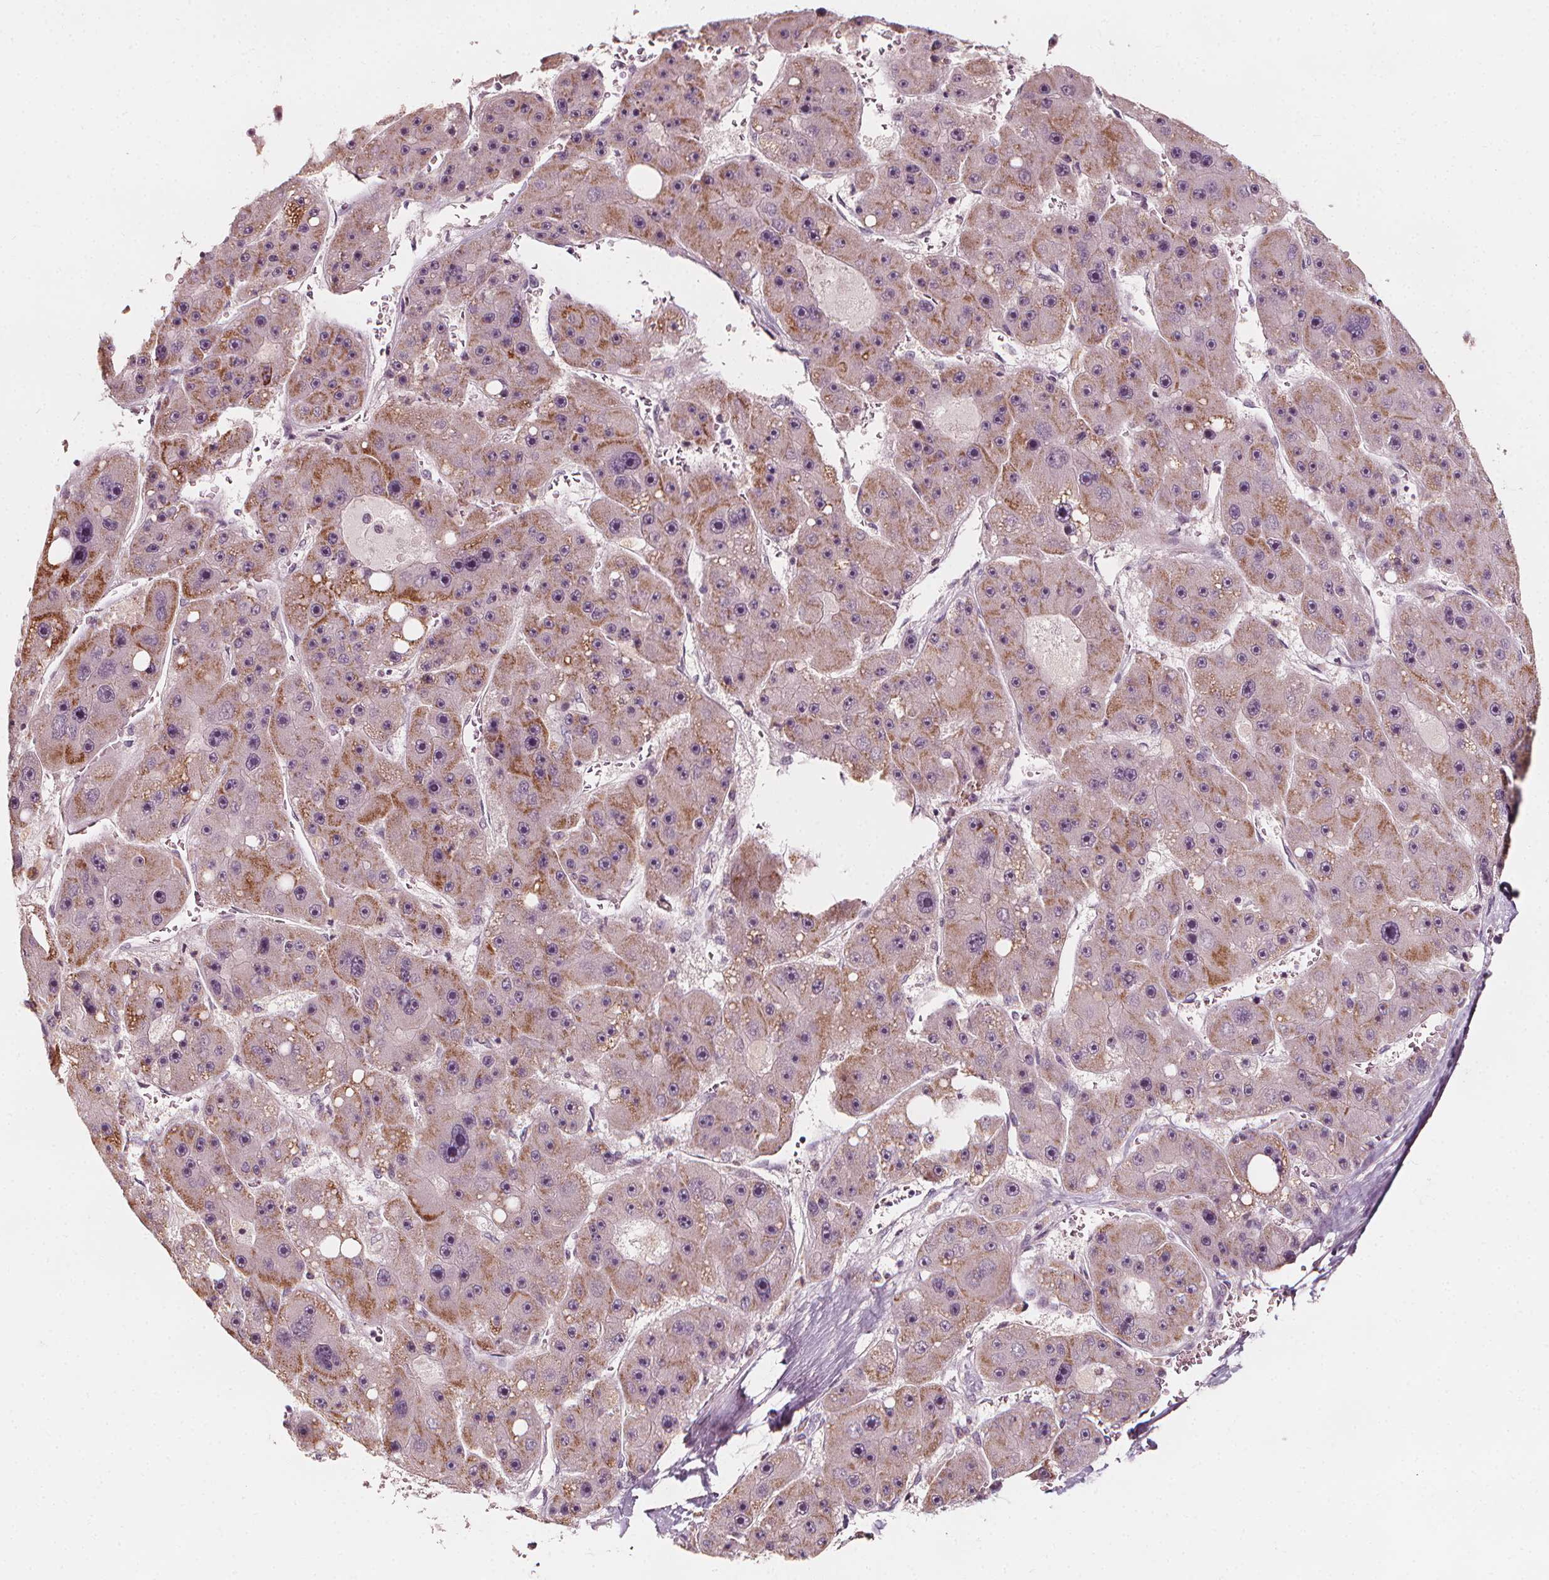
{"staining": {"intensity": "moderate", "quantity": "25%-75%", "location": "cytoplasmic/membranous"}, "tissue": "liver cancer", "cell_type": "Tumor cells", "image_type": "cancer", "snomed": [{"axis": "morphology", "description": "Carcinoma, Hepatocellular, NOS"}, {"axis": "topography", "description": "Liver"}], "caption": "This is an image of IHC staining of liver cancer (hepatocellular carcinoma), which shows moderate expression in the cytoplasmic/membranous of tumor cells.", "gene": "NPC1L1", "patient": {"sex": "female", "age": 61}}